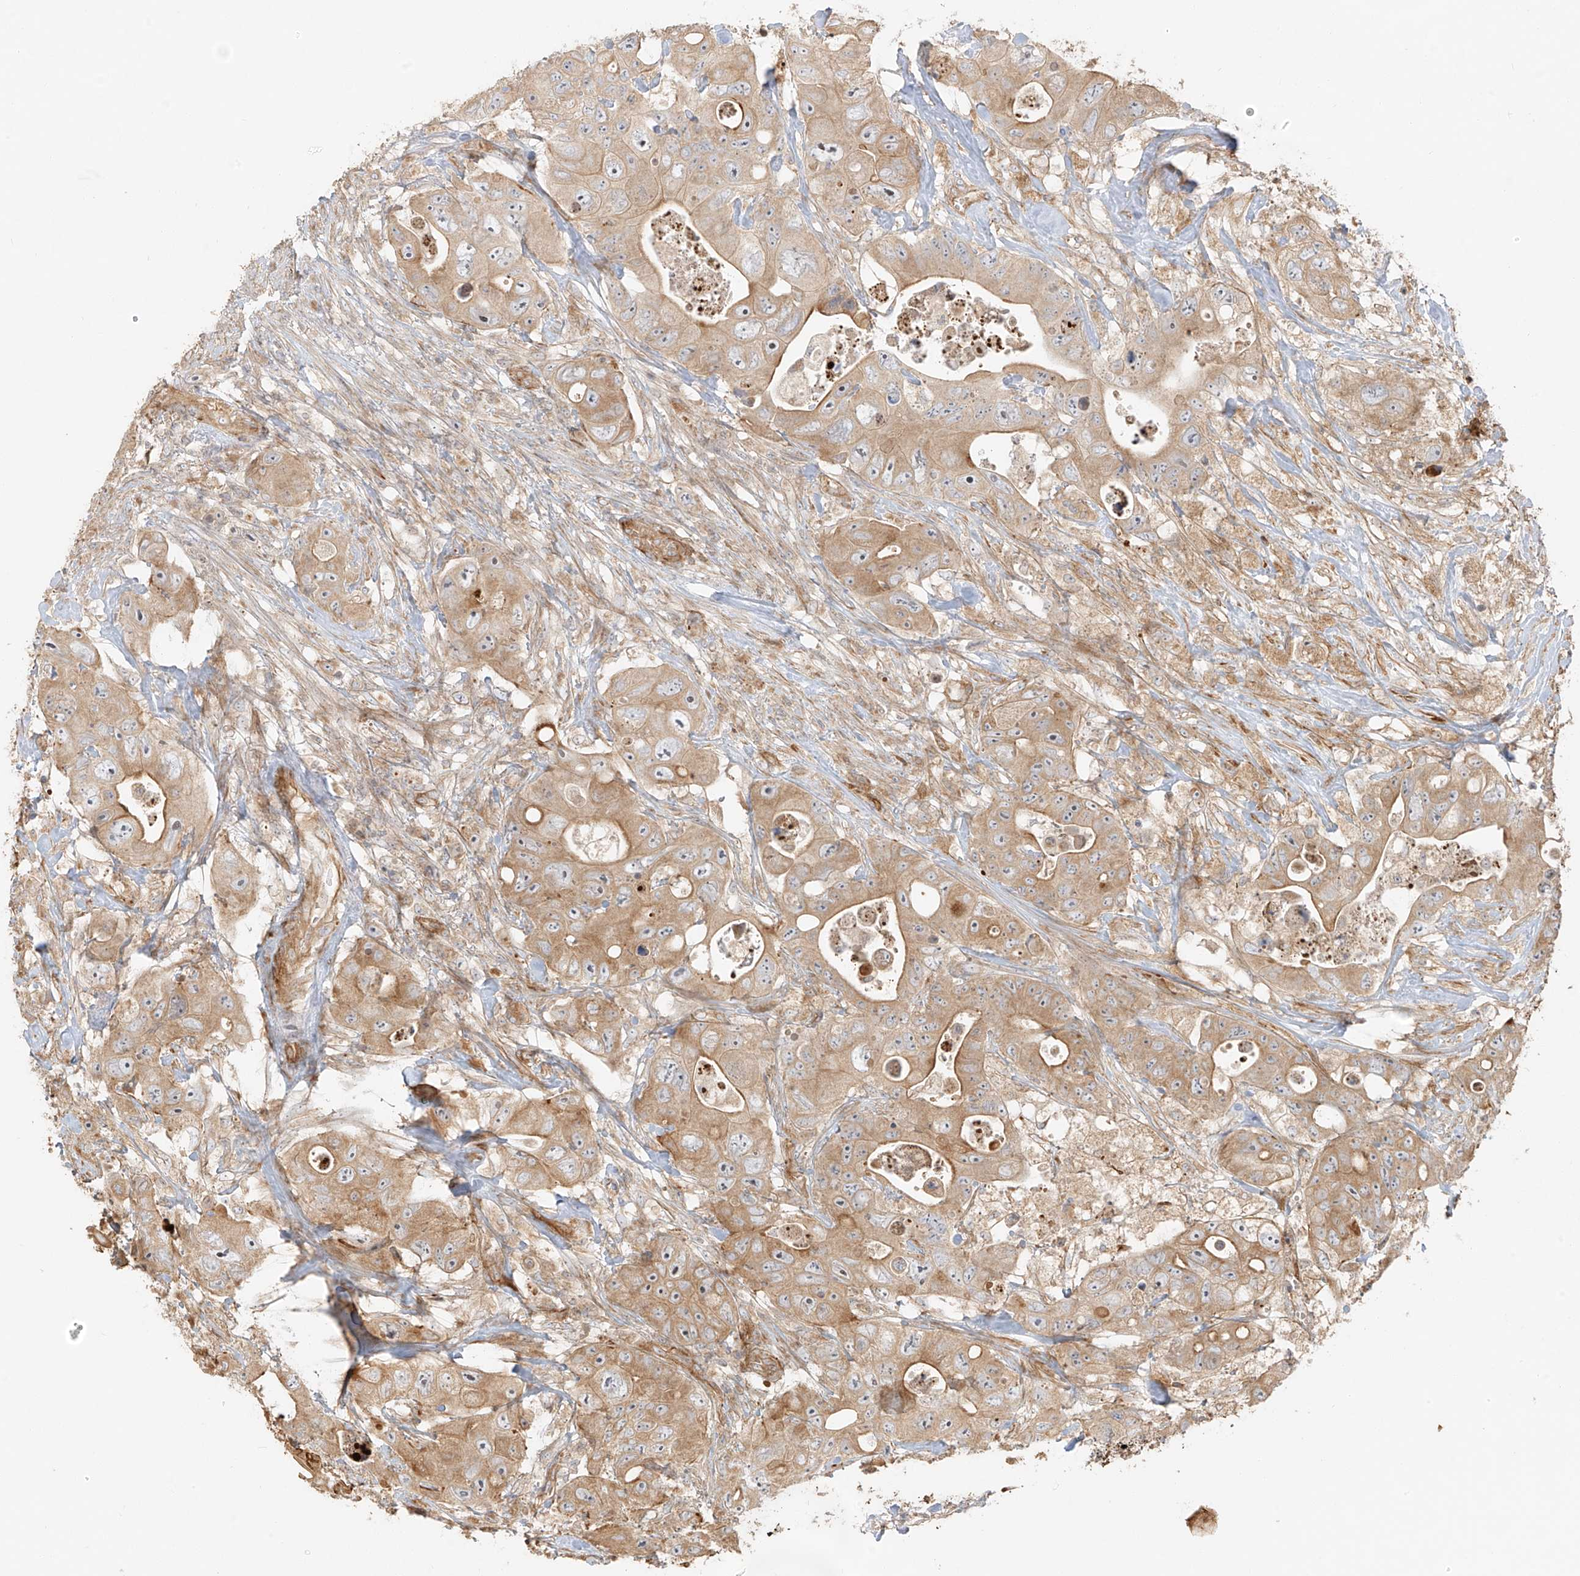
{"staining": {"intensity": "moderate", "quantity": ">75%", "location": "cytoplasmic/membranous"}, "tissue": "colorectal cancer", "cell_type": "Tumor cells", "image_type": "cancer", "snomed": [{"axis": "morphology", "description": "Adenocarcinoma, NOS"}, {"axis": "topography", "description": "Colon"}], "caption": "Immunohistochemical staining of human adenocarcinoma (colorectal) displays moderate cytoplasmic/membranous protein expression in about >75% of tumor cells.", "gene": "MIPEP", "patient": {"sex": "female", "age": 46}}